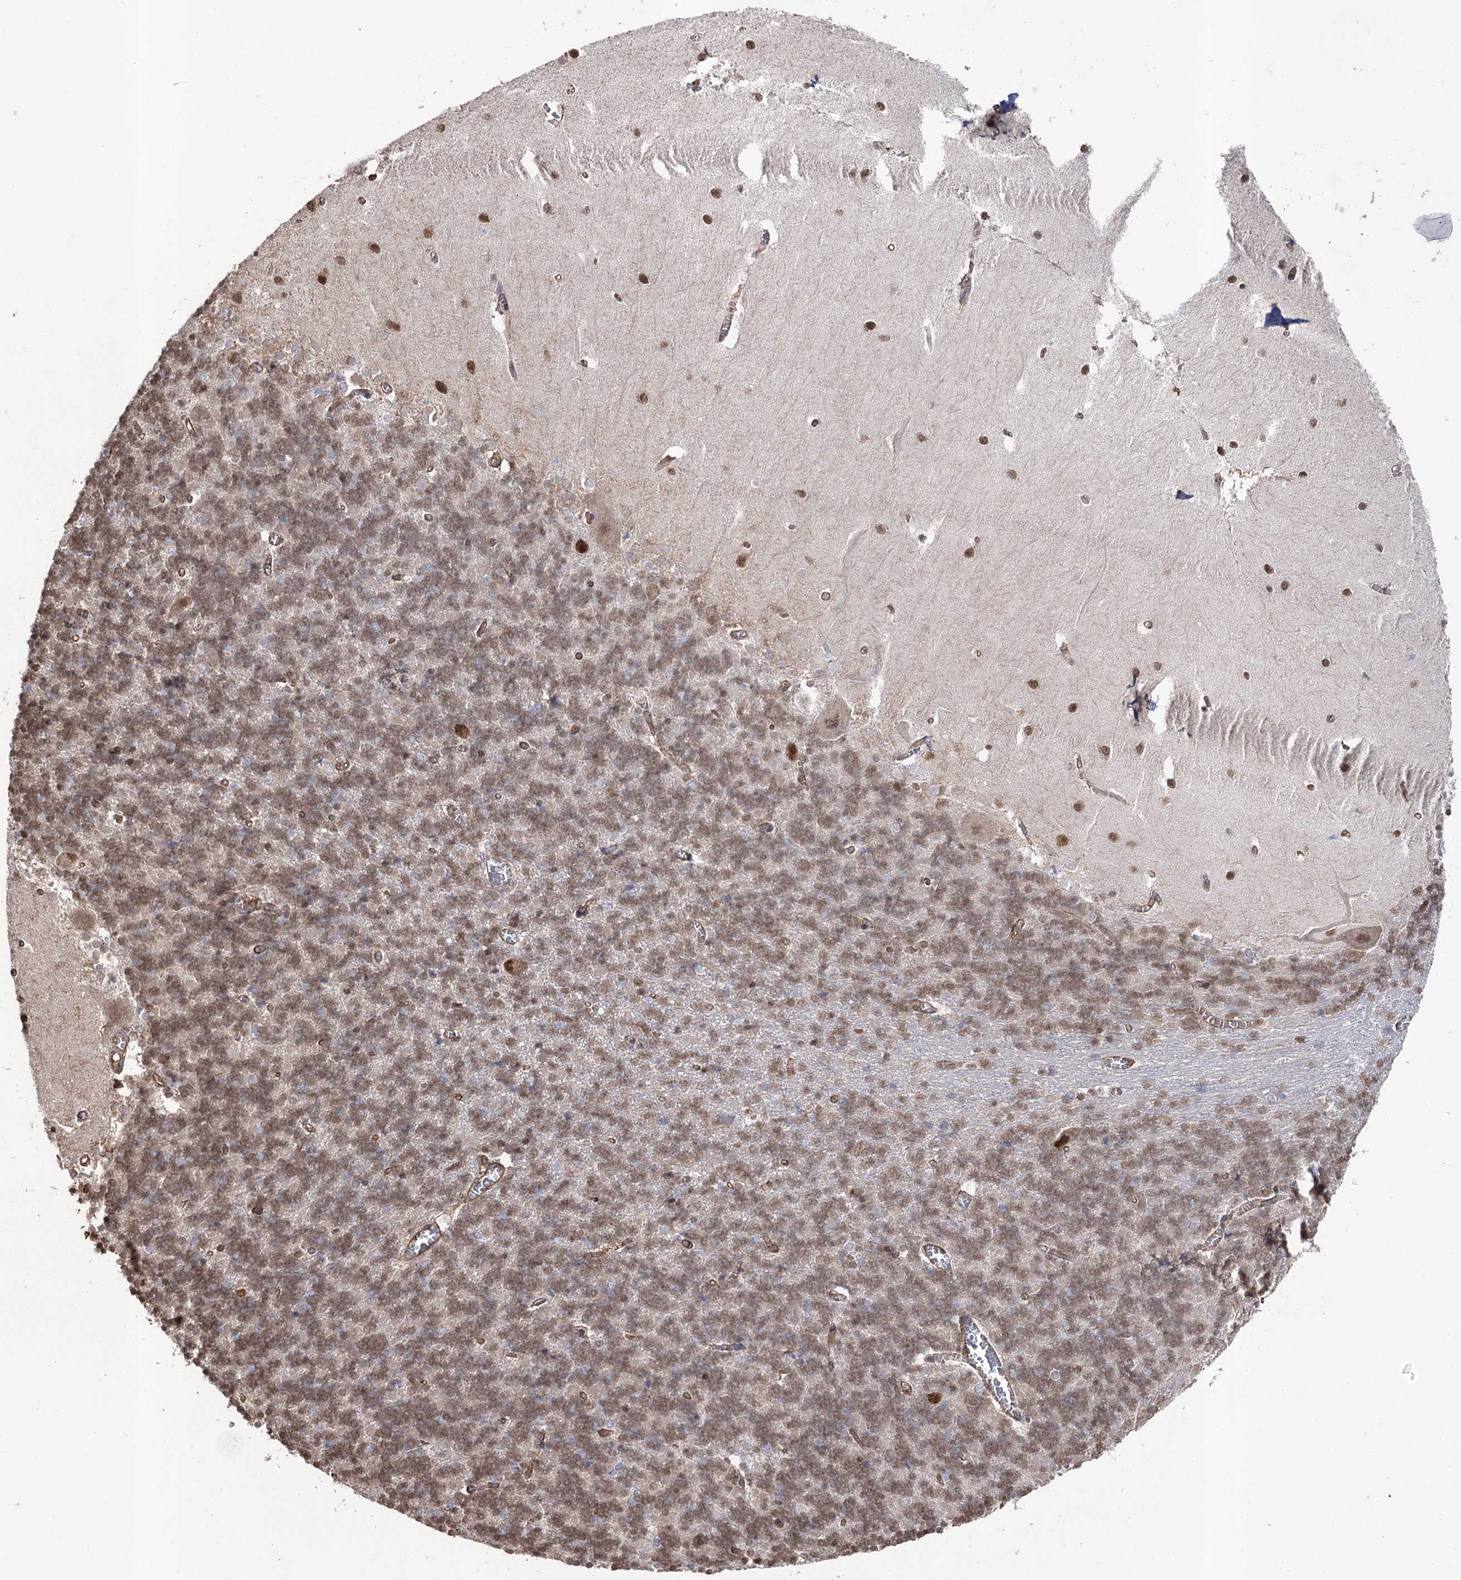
{"staining": {"intensity": "moderate", "quantity": ">75%", "location": "nuclear"}, "tissue": "cerebellum", "cell_type": "Cells in granular layer", "image_type": "normal", "snomed": [{"axis": "morphology", "description": "Normal tissue, NOS"}, {"axis": "topography", "description": "Cerebellum"}], "caption": "Protein staining of normal cerebellum displays moderate nuclear expression in approximately >75% of cells in granular layer.", "gene": "FAM13B", "patient": {"sex": "male", "age": 37}}